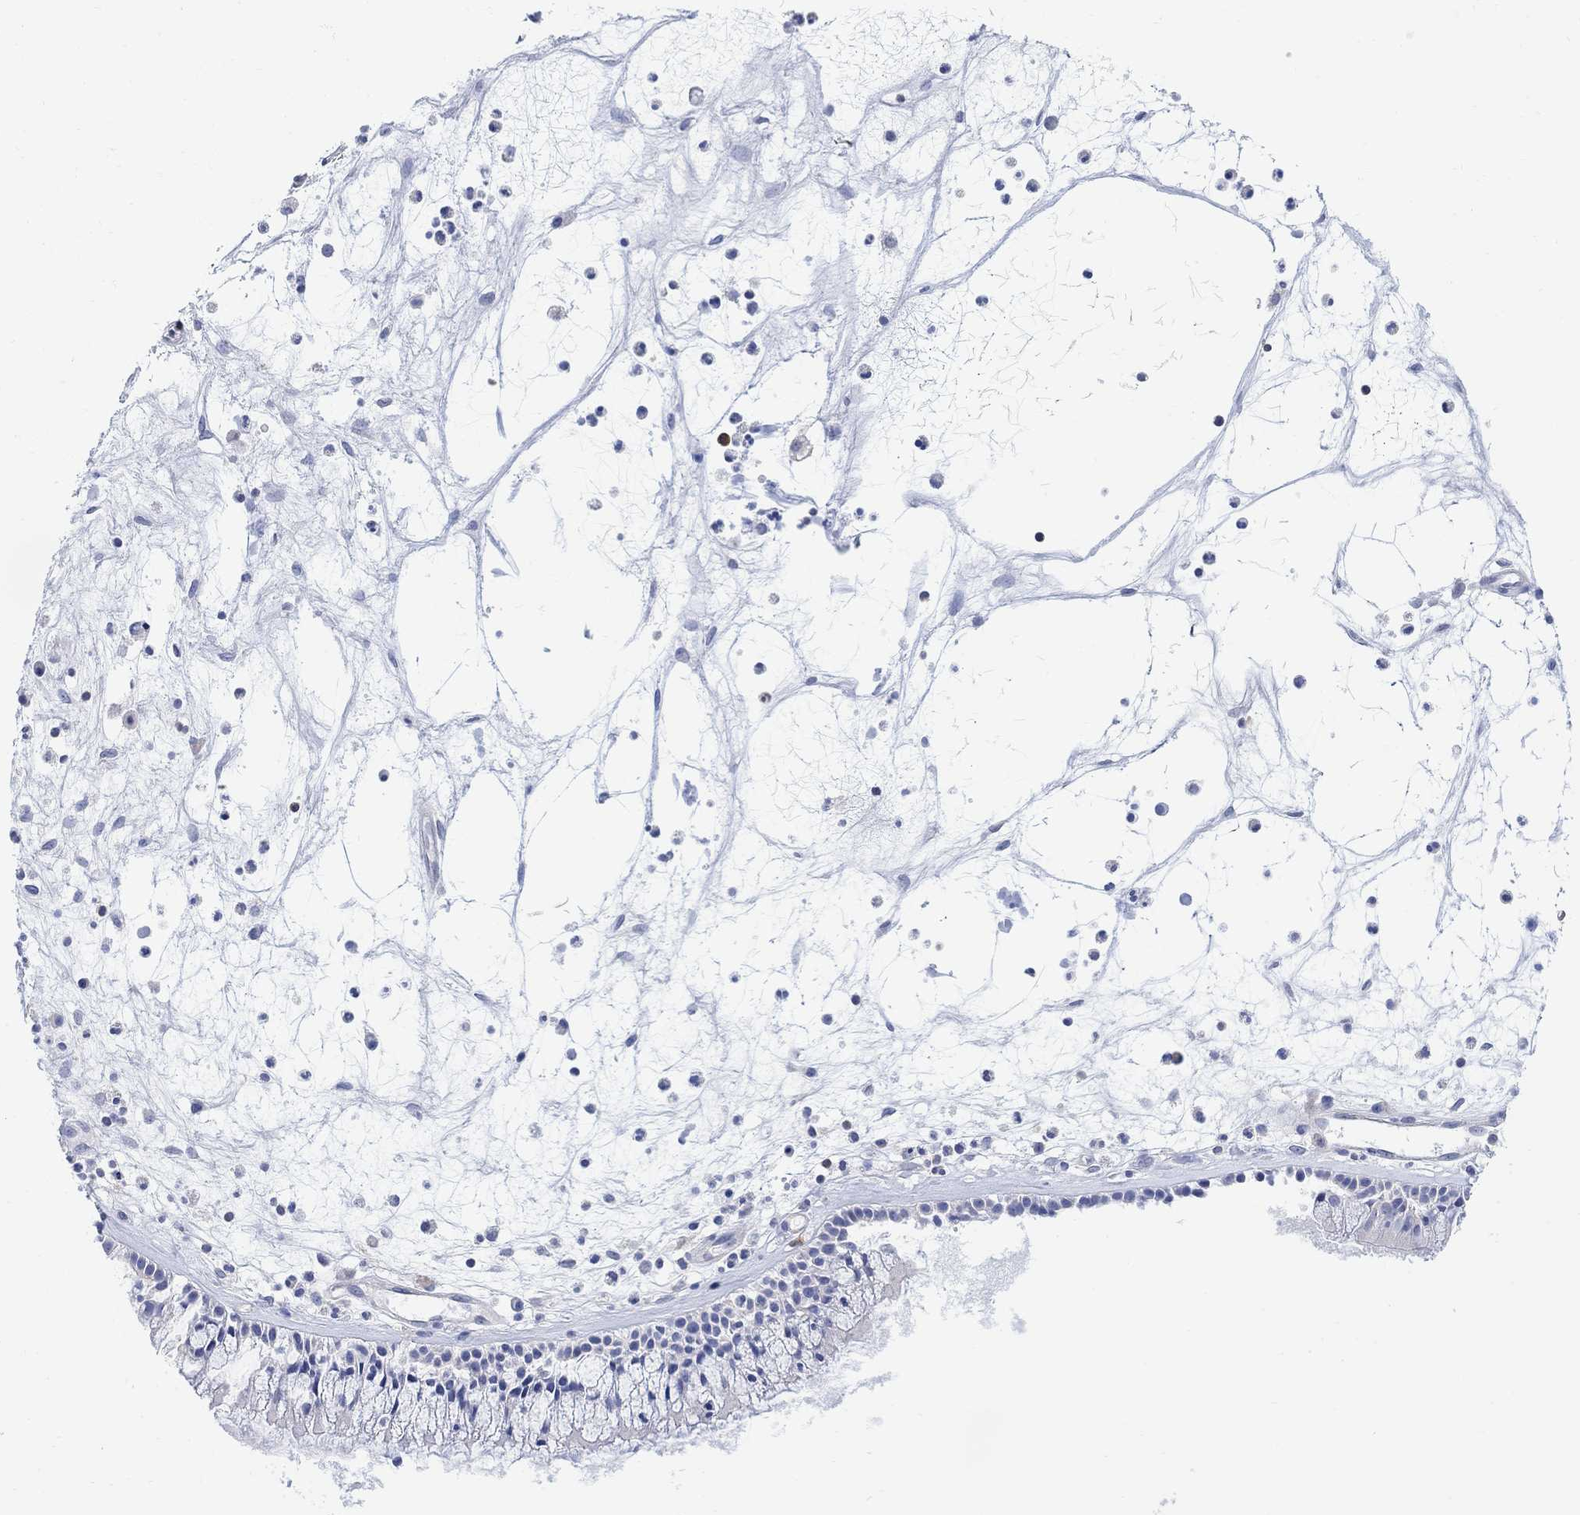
{"staining": {"intensity": "negative", "quantity": "none", "location": "none"}, "tissue": "nasopharynx", "cell_type": "Respiratory epithelial cells", "image_type": "normal", "snomed": [{"axis": "morphology", "description": "Normal tissue, NOS"}, {"axis": "topography", "description": "Nasopharynx"}], "caption": "Unremarkable nasopharynx was stained to show a protein in brown. There is no significant staining in respiratory epithelial cells. The staining is performed using DAB brown chromogen with nuclei counter-stained in using hematoxylin.", "gene": "GBP5", "patient": {"sex": "female", "age": 47}}